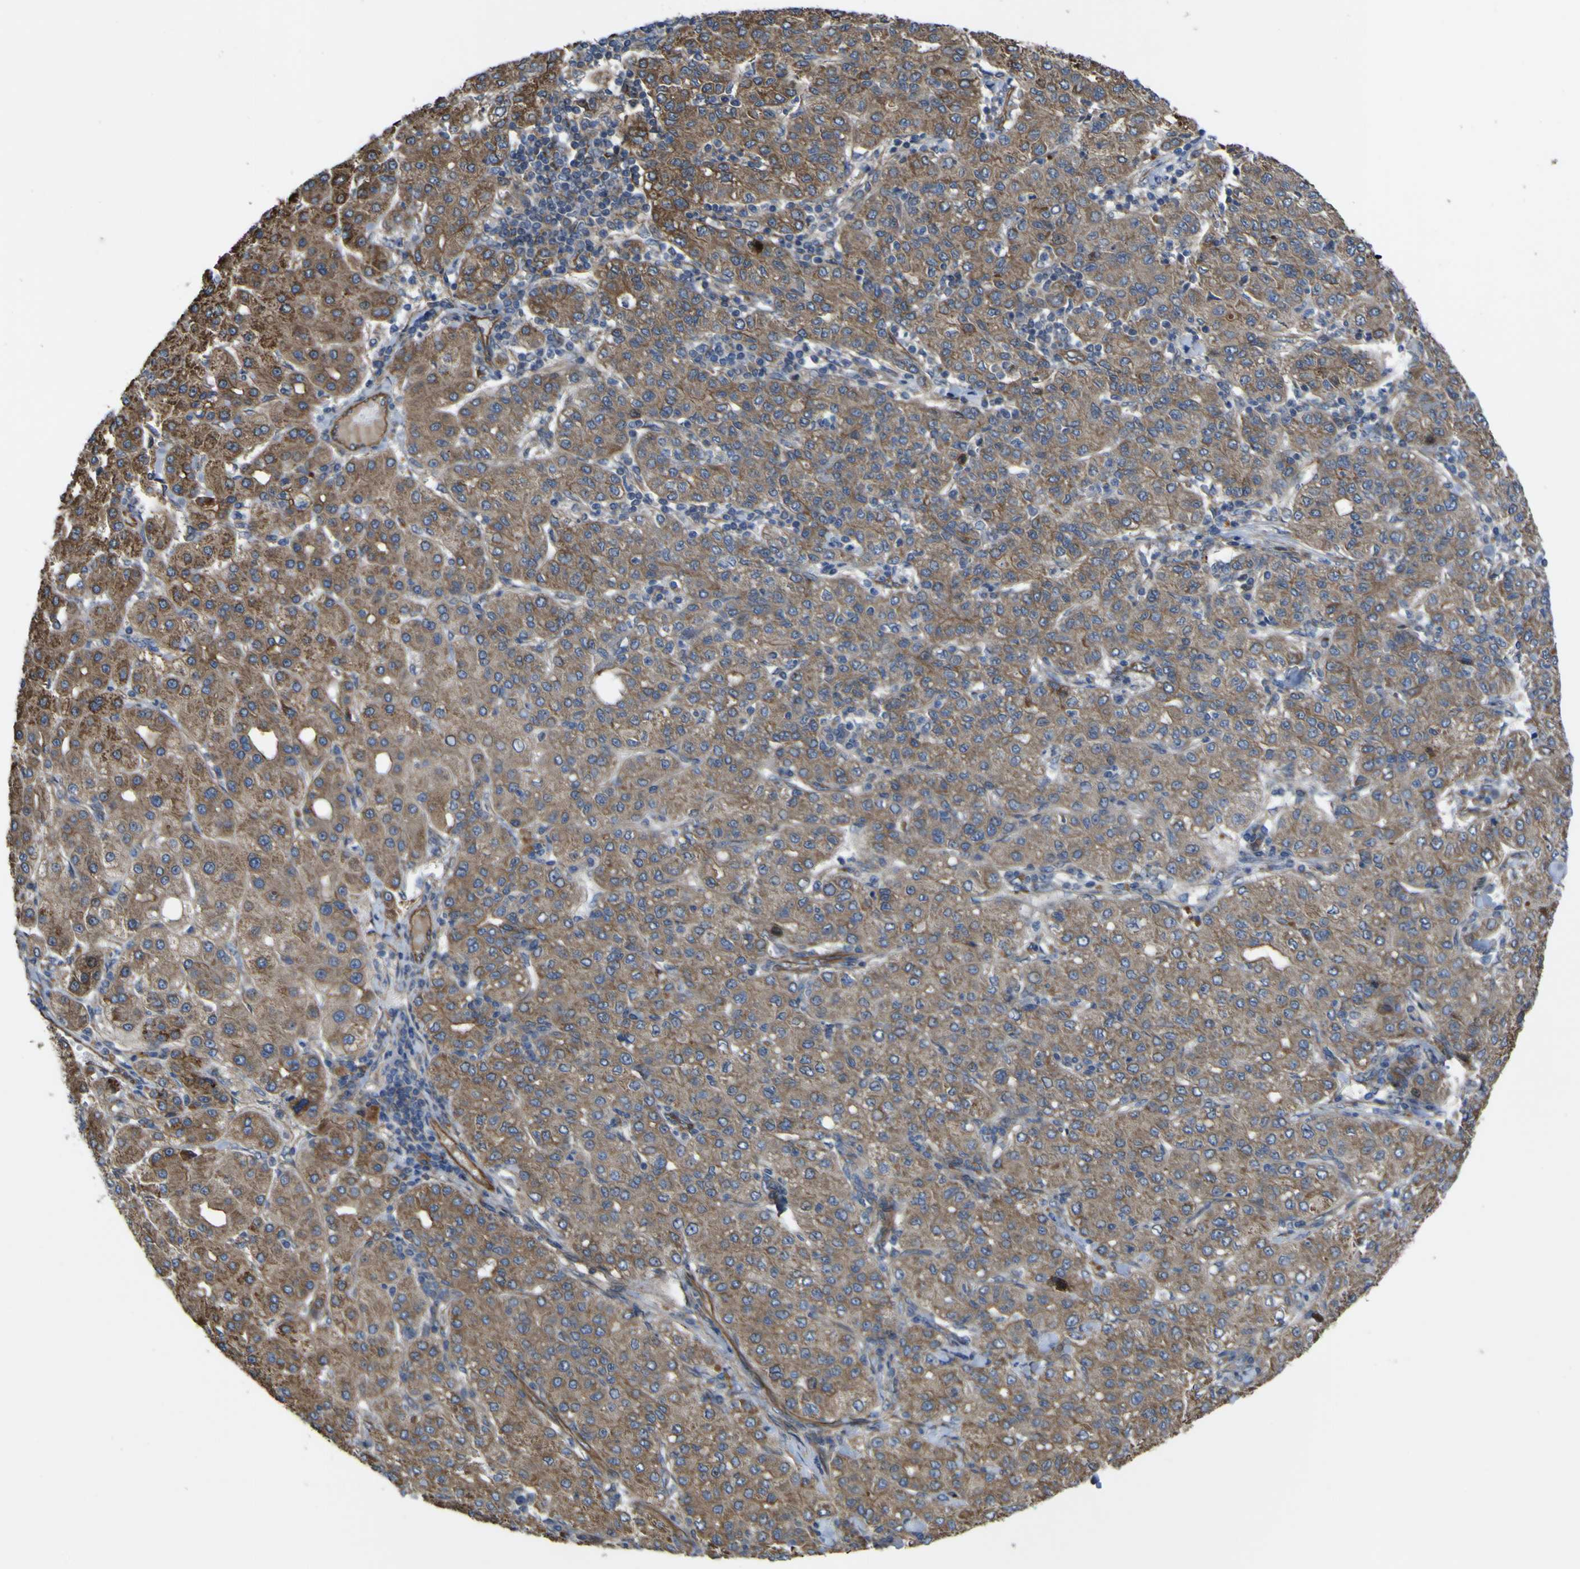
{"staining": {"intensity": "moderate", "quantity": ">75%", "location": "cytoplasmic/membranous"}, "tissue": "liver cancer", "cell_type": "Tumor cells", "image_type": "cancer", "snomed": [{"axis": "morphology", "description": "Carcinoma, Hepatocellular, NOS"}, {"axis": "topography", "description": "Liver"}], "caption": "Protein expression analysis of human liver cancer reveals moderate cytoplasmic/membranous staining in approximately >75% of tumor cells. The staining was performed using DAB, with brown indicating positive protein expression. Nuclei are stained blue with hematoxylin.", "gene": "FBXO30", "patient": {"sex": "male", "age": 65}}